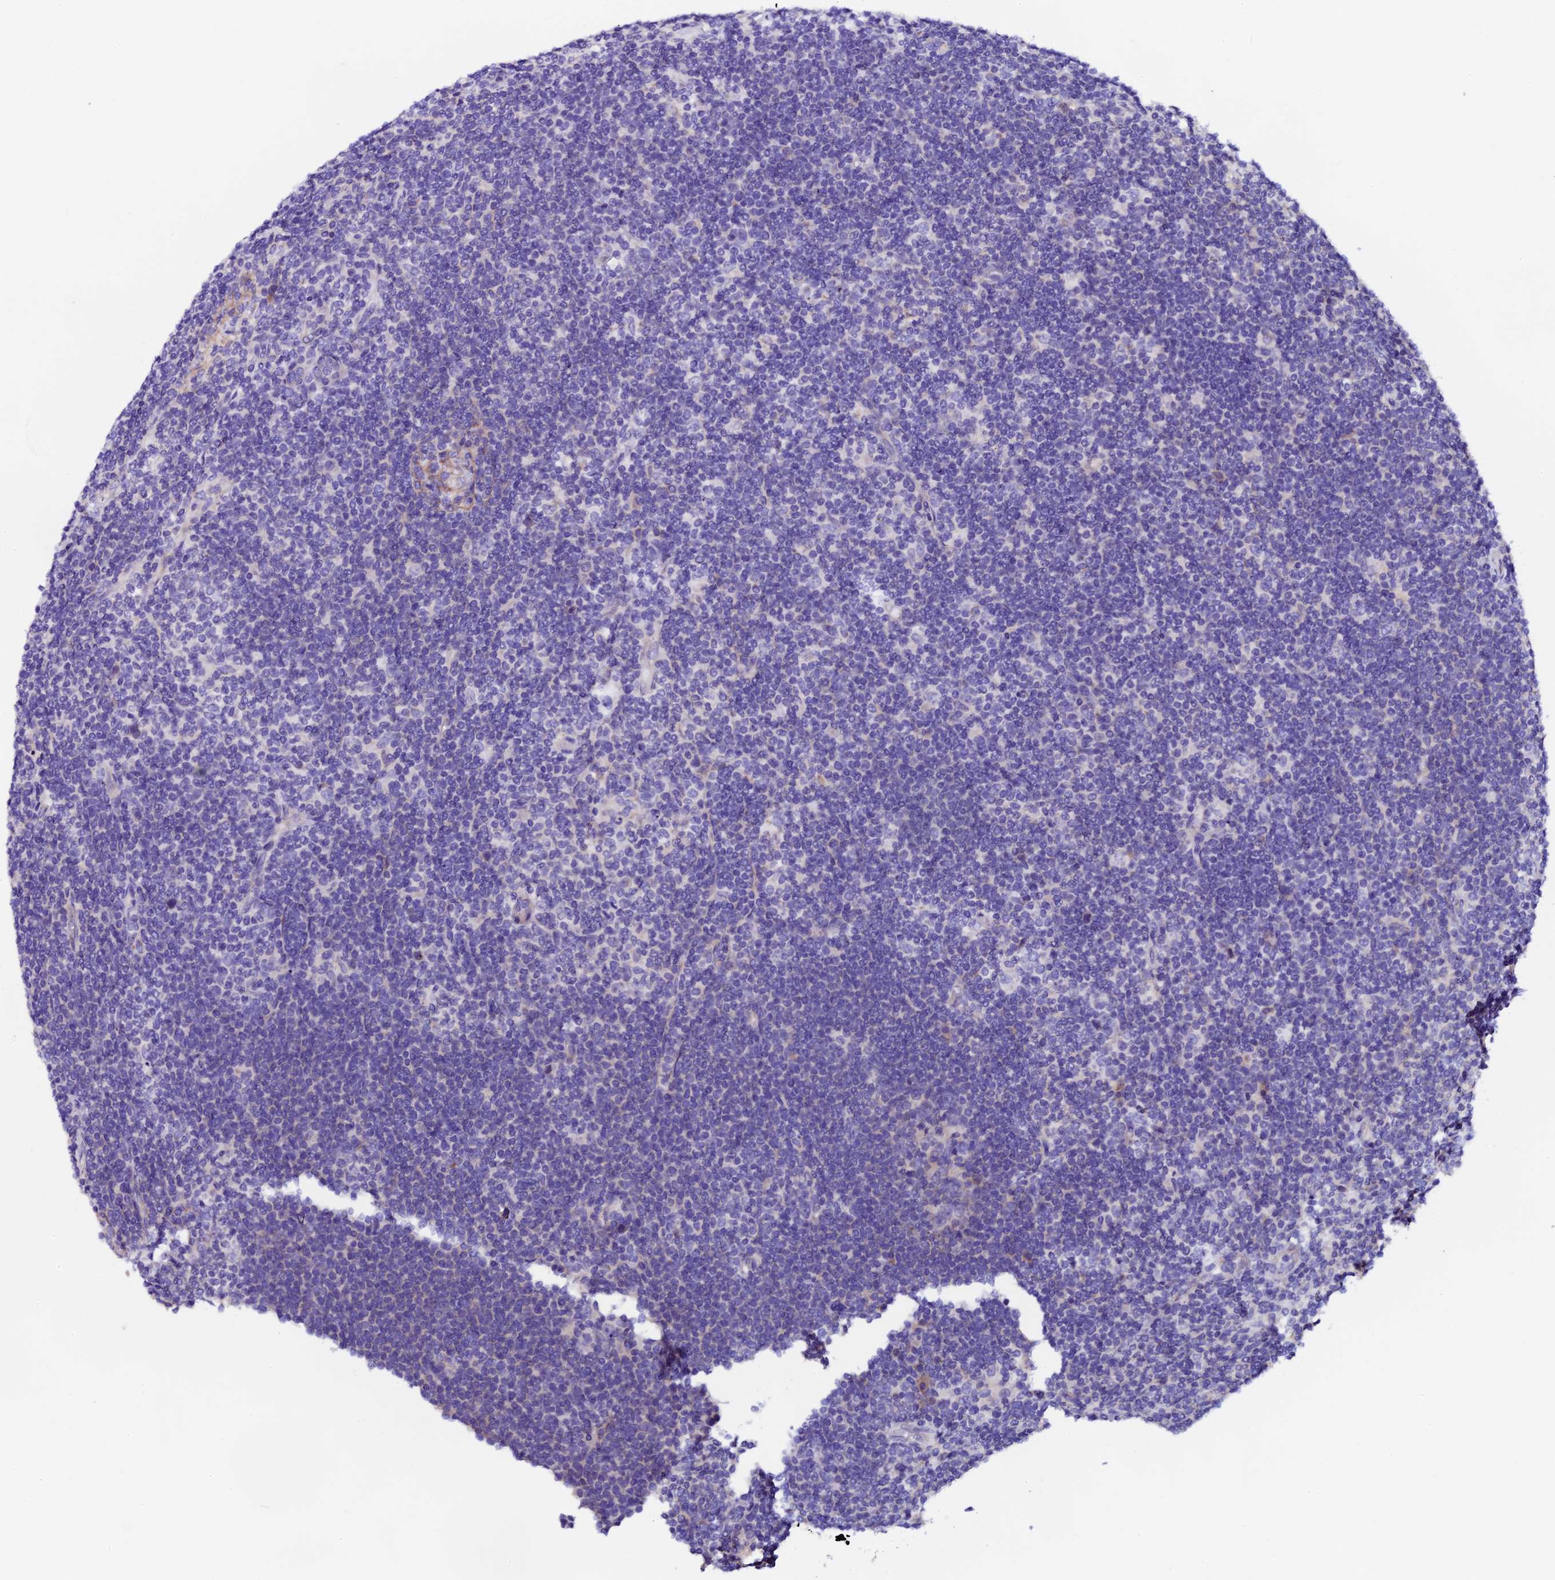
{"staining": {"intensity": "negative", "quantity": "none", "location": "none"}, "tissue": "lymphoma", "cell_type": "Tumor cells", "image_type": "cancer", "snomed": [{"axis": "morphology", "description": "Hodgkin's disease, NOS"}, {"axis": "topography", "description": "Lymph node"}], "caption": "High power microscopy histopathology image of an IHC histopathology image of lymphoma, revealing no significant positivity in tumor cells.", "gene": "COMTD1", "patient": {"sex": "female", "age": 57}}